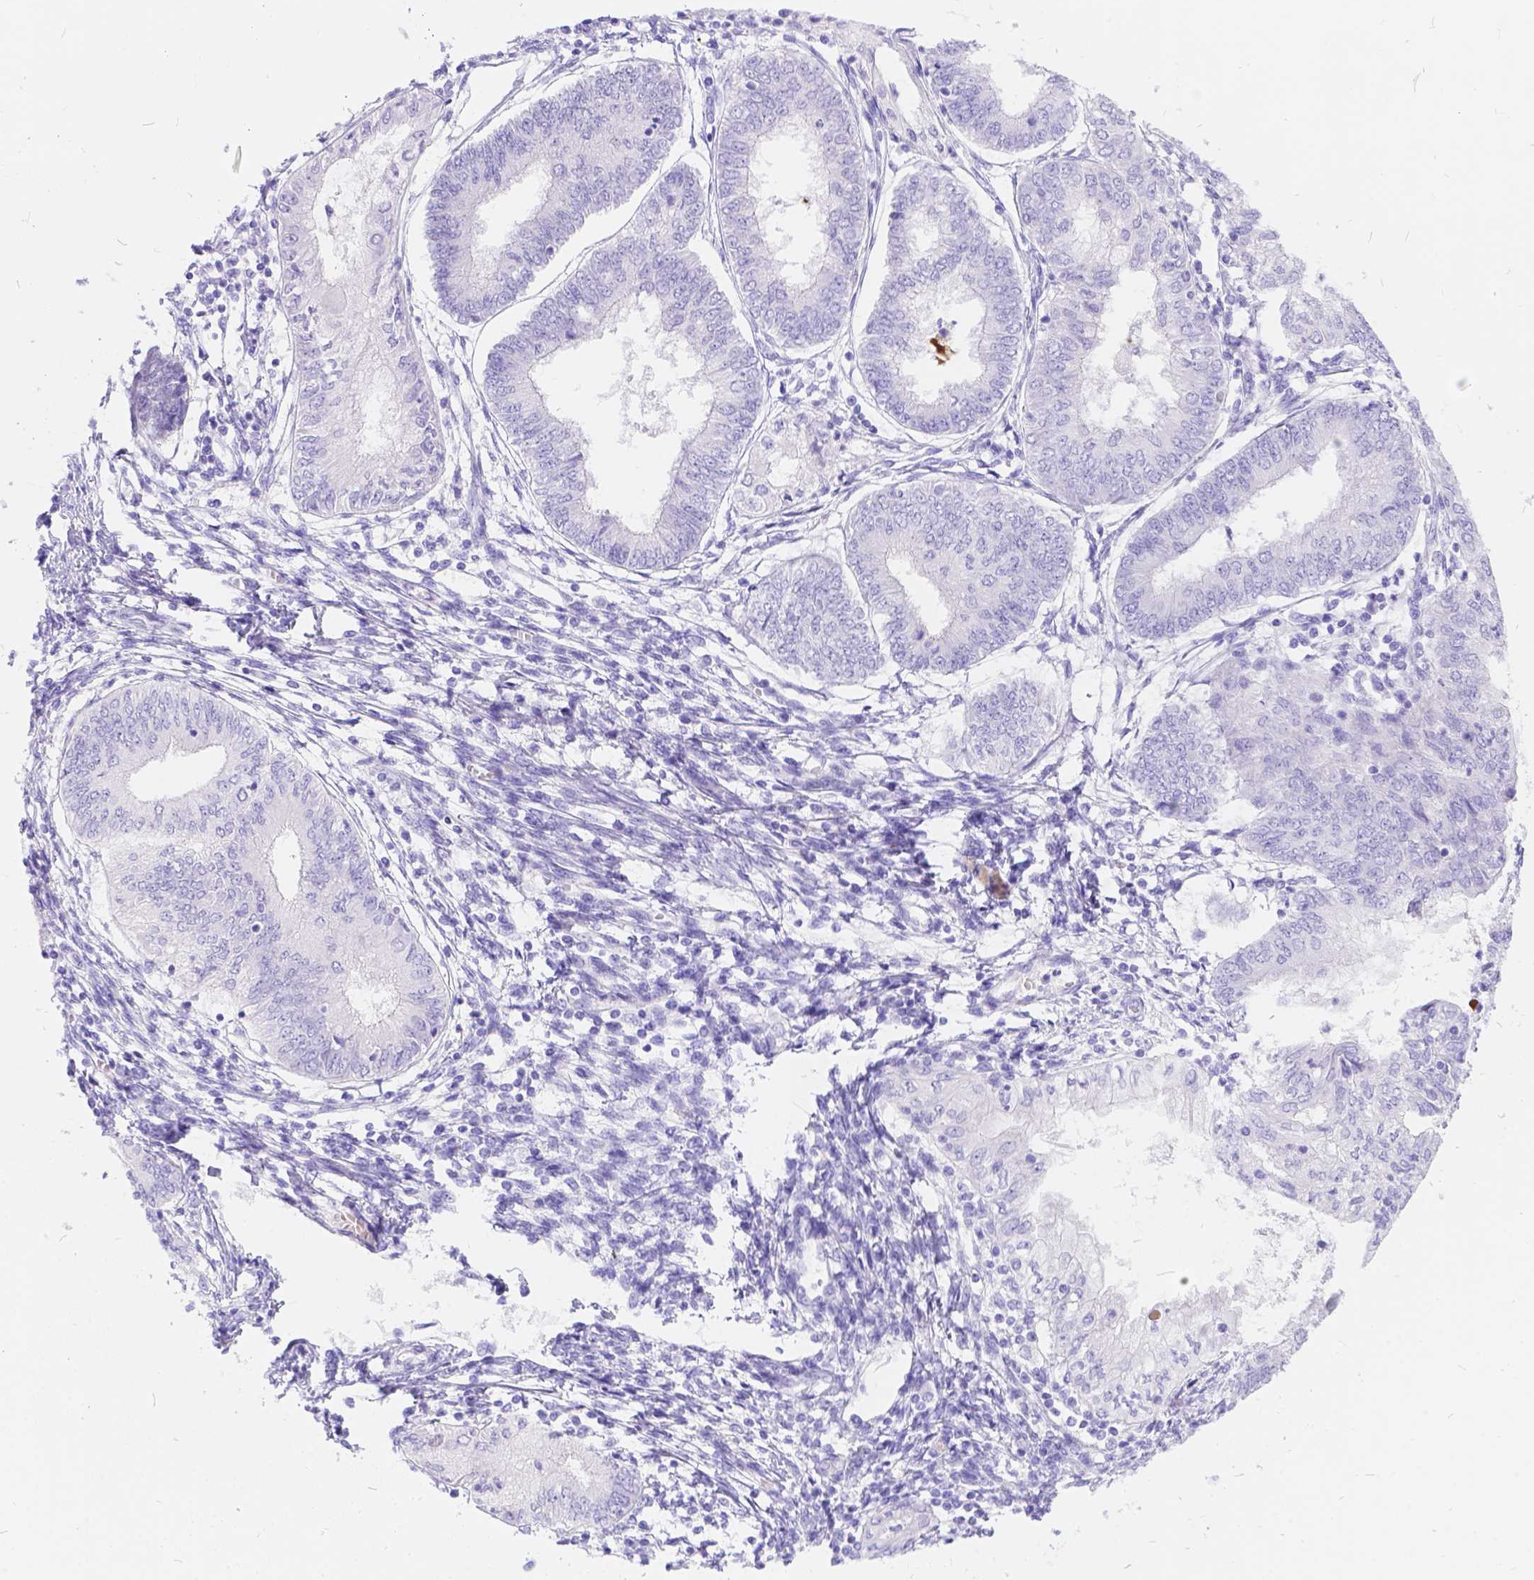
{"staining": {"intensity": "negative", "quantity": "none", "location": "none"}, "tissue": "endometrial cancer", "cell_type": "Tumor cells", "image_type": "cancer", "snomed": [{"axis": "morphology", "description": "Adenocarcinoma, NOS"}, {"axis": "topography", "description": "Endometrium"}], "caption": "Endometrial cancer stained for a protein using immunohistochemistry (IHC) reveals no staining tumor cells.", "gene": "KLHL10", "patient": {"sex": "female", "age": 68}}